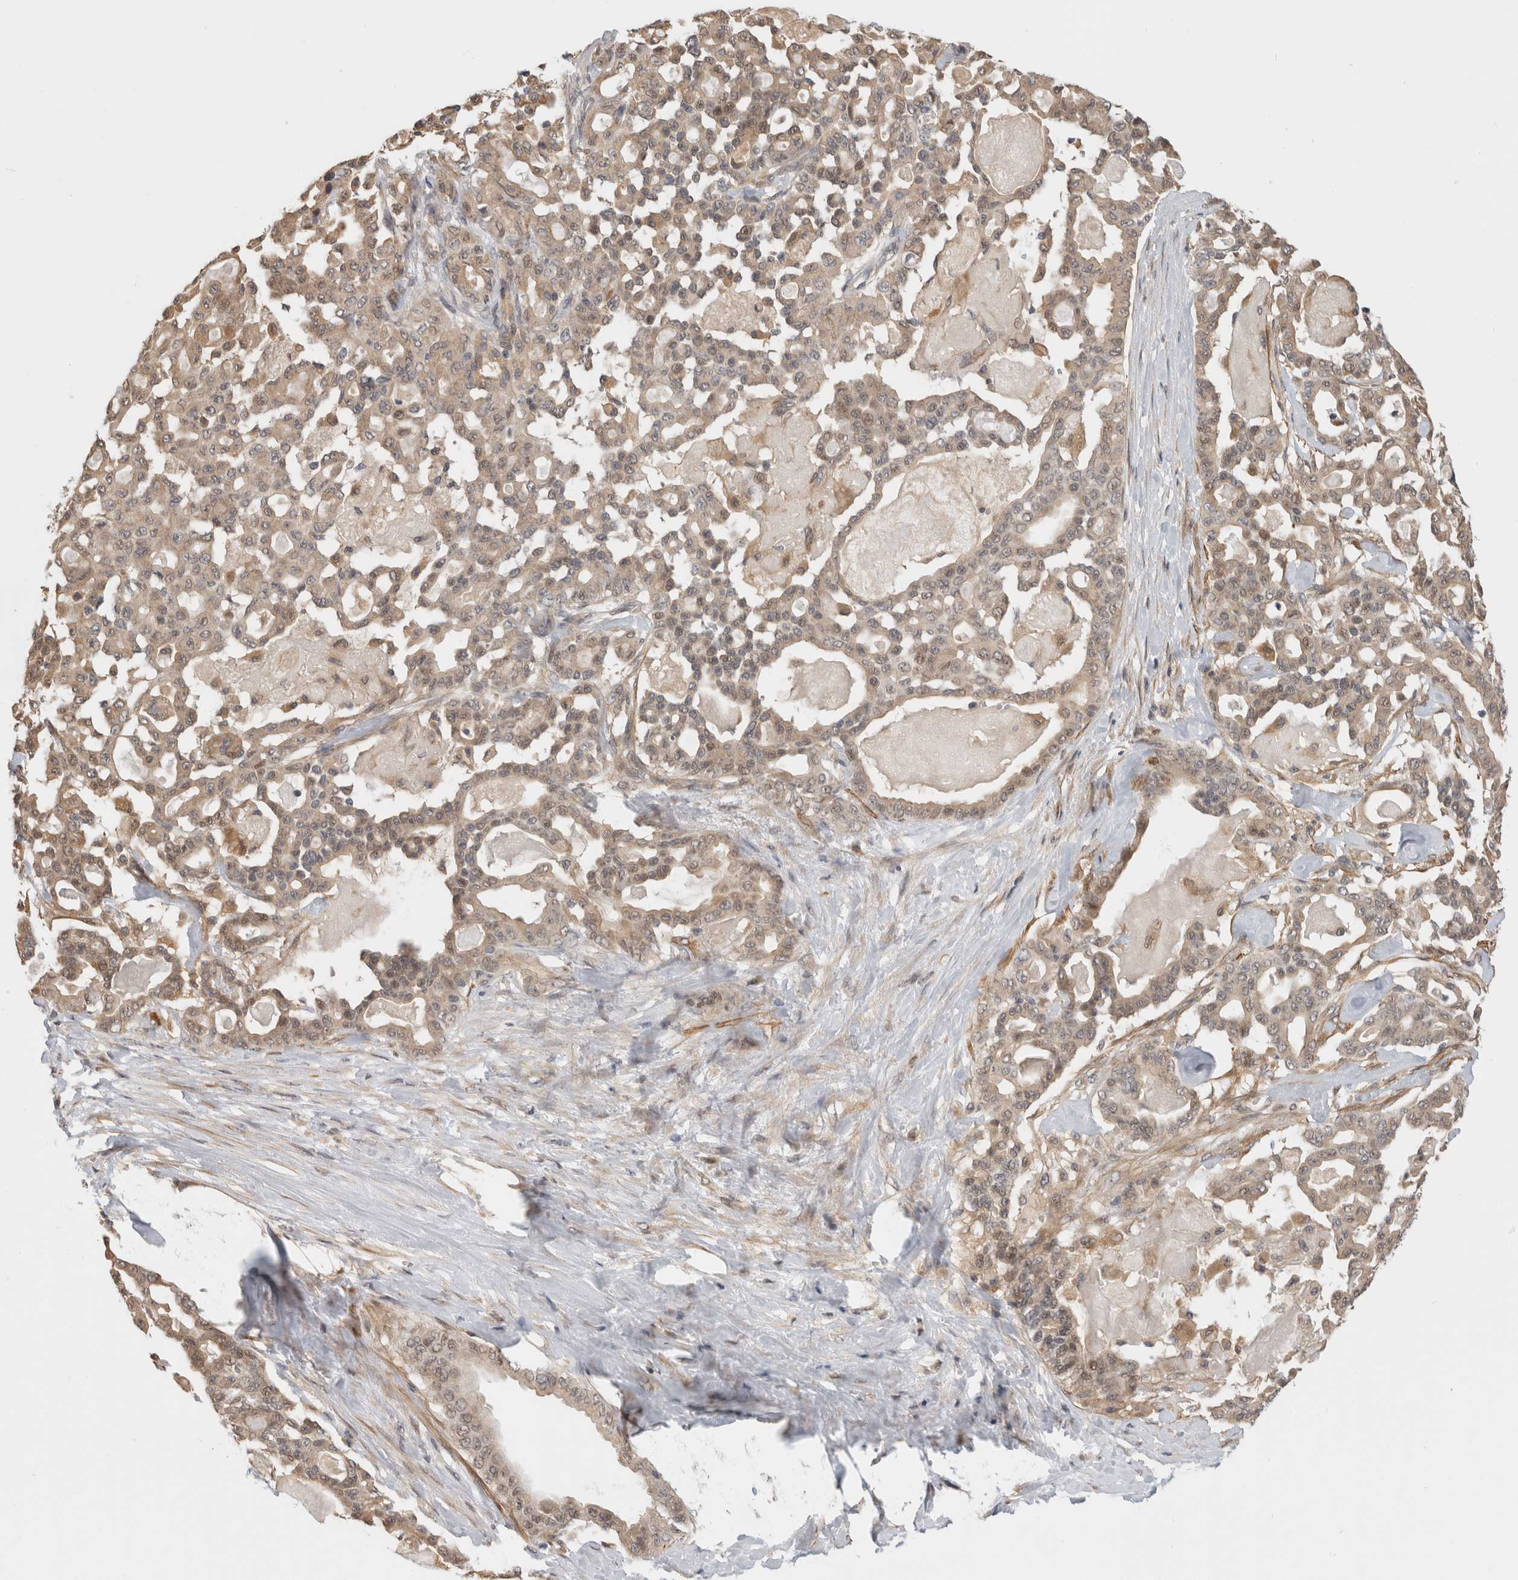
{"staining": {"intensity": "weak", "quantity": "25%-75%", "location": "cytoplasmic/membranous,nuclear"}, "tissue": "pancreatic cancer", "cell_type": "Tumor cells", "image_type": "cancer", "snomed": [{"axis": "morphology", "description": "Adenocarcinoma, NOS"}, {"axis": "topography", "description": "Pancreas"}], "caption": "Immunohistochemical staining of pancreatic adenocarcinoma shows weak cytoplasmic/membranous and nuclear protein staining in about 25%-75% of tumor cells. Nuclei are stained in blue.", "gene": "PGM1", "patient": {"sex": "male", "age": 63}}